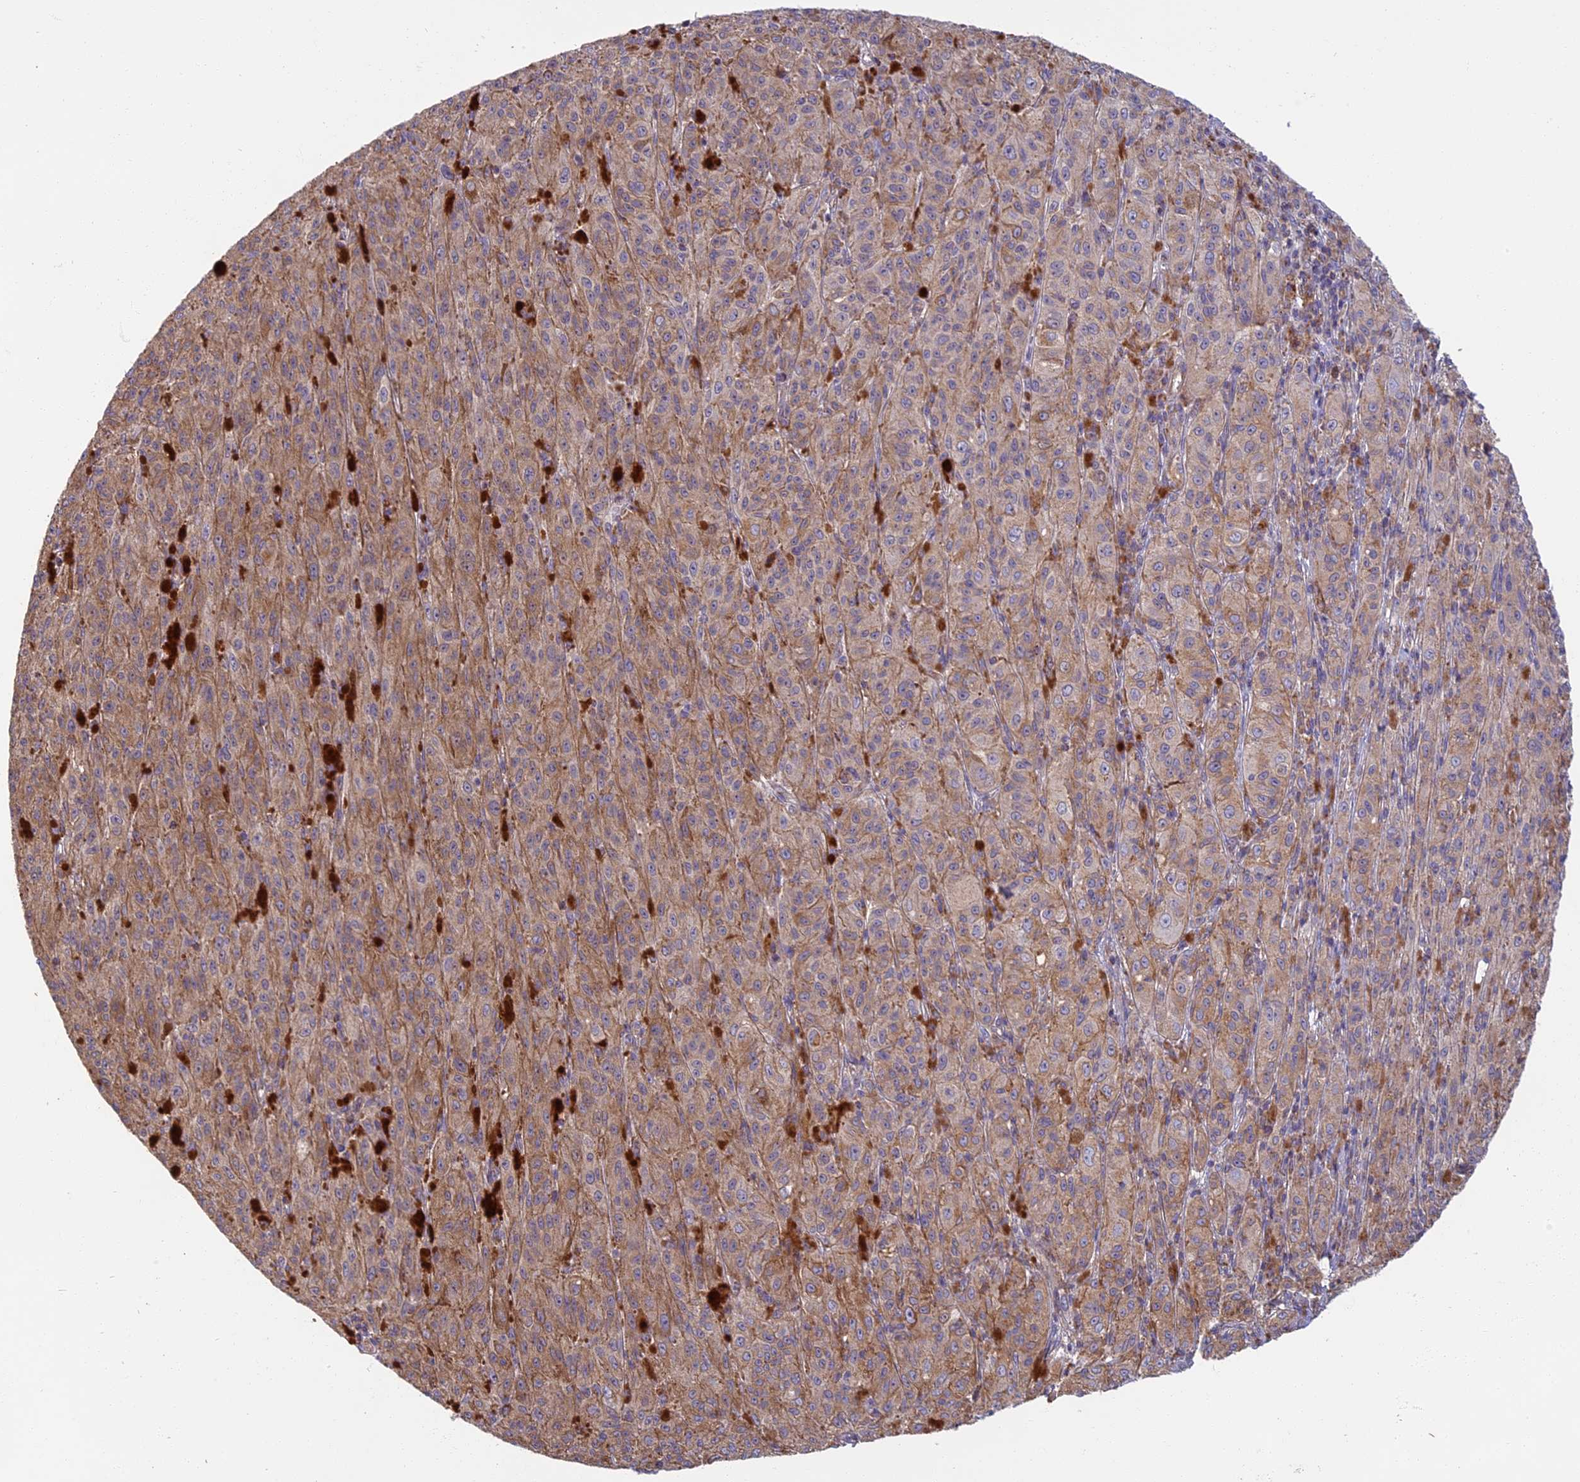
{"staining": {"intensity": "weak", "quantity": "25%-75%", "location": "cytoplasmic/membranous"}, "tissue": "melanoma", "cell_type": "Tumor cells", "image_type": "cancer", "snomed": [{"axis": "morphology", "description": "Malignant melanoma, NOS"}, {"axis": "topography", "description": "Skin"}], "caption": "Tumor cells show low levels of weak cytoplasmic/membranous expression in about 25%-75% of cells in human malignant melanoma.", "gene": "EDAR", "patient": {"sex": "female", "age": 52}}